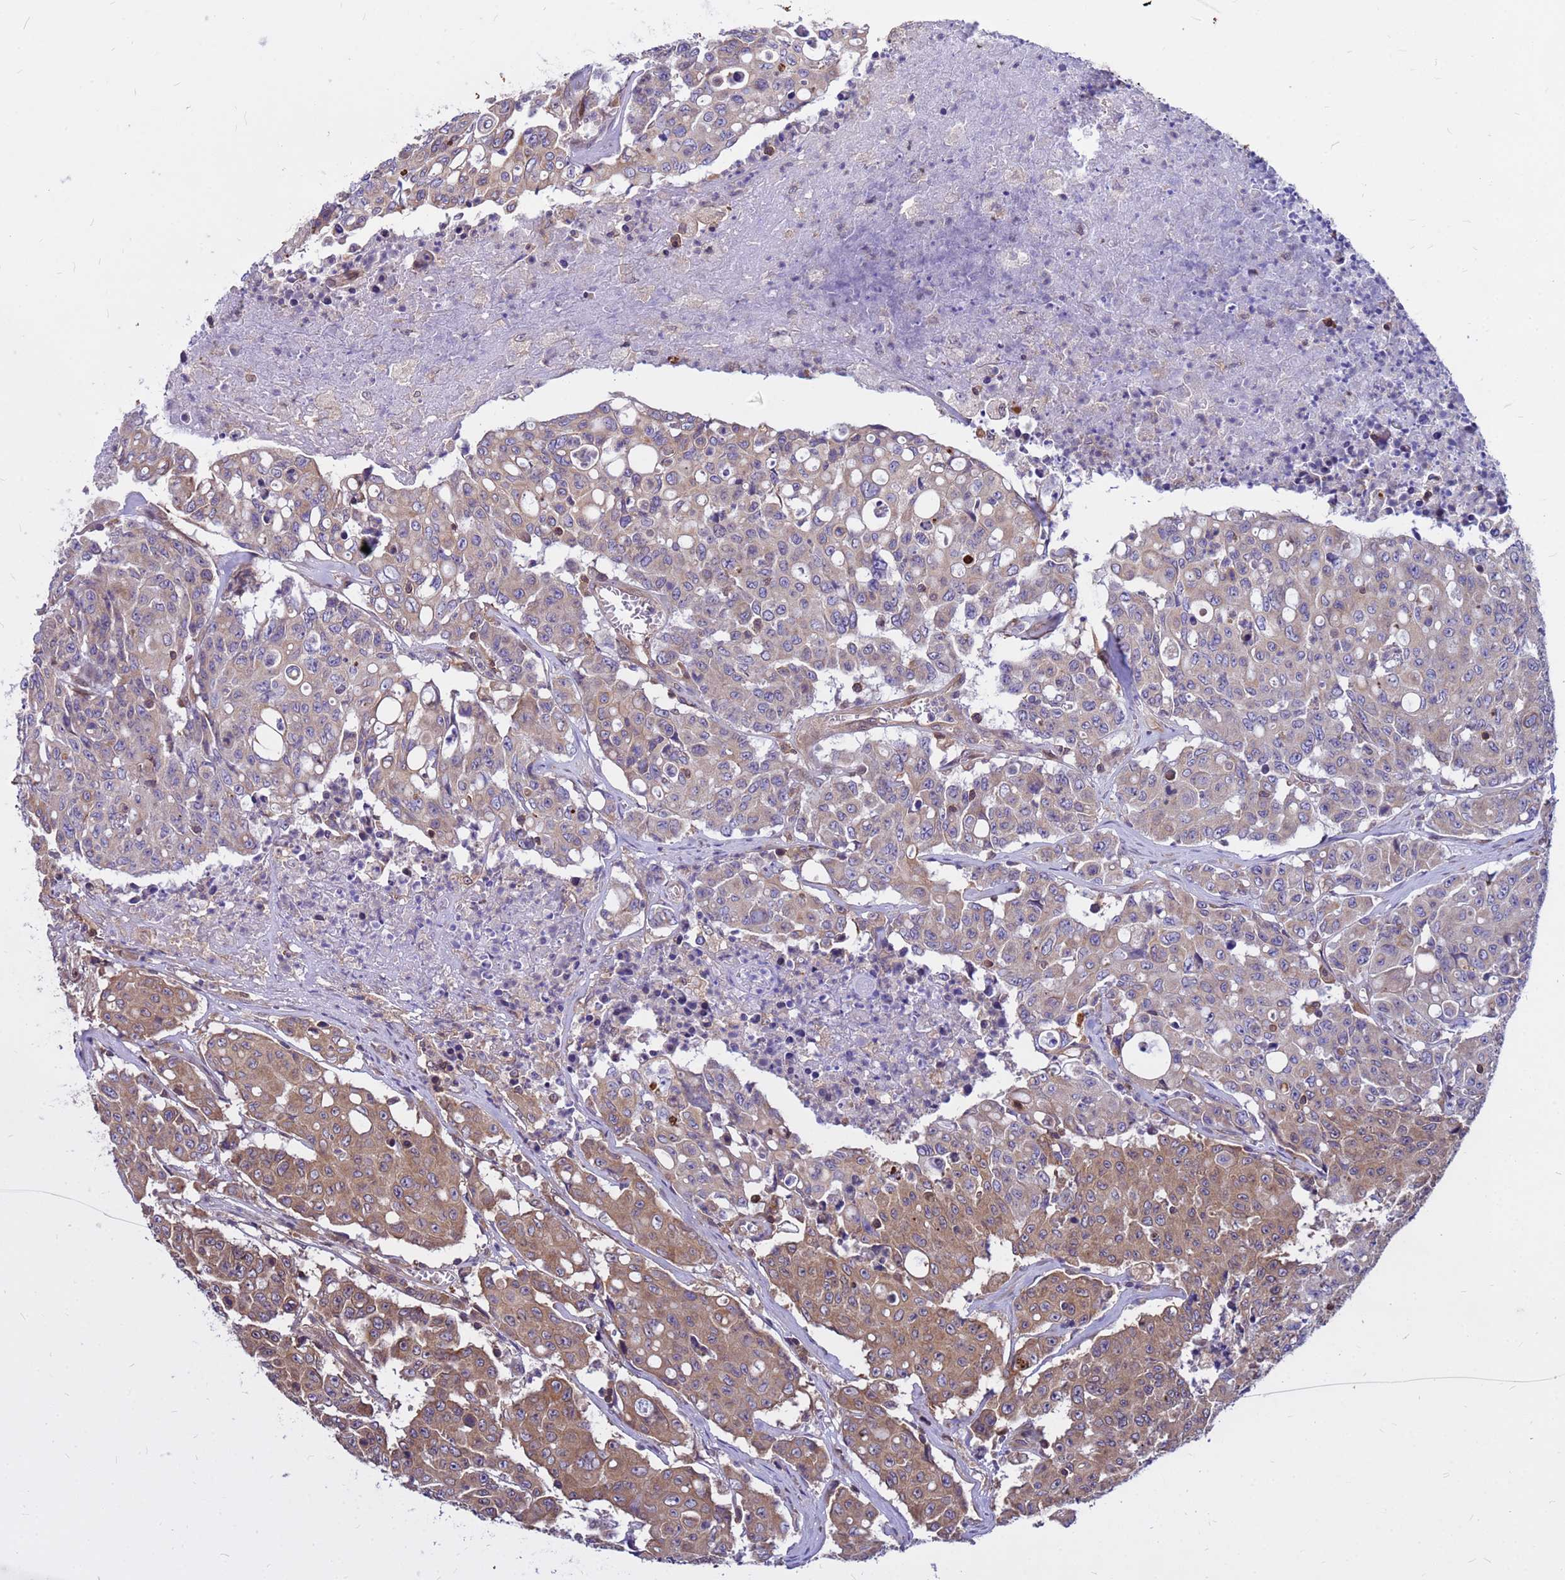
{"staining": {"intensity": "moderate", "quantity": "25%-75%", "location": "cytoplasmic/membranous"}, "tissue": "colorectal cancer", "cell_type": "Tumor cells", "image_type": "cancer", "snomed": [{"axis": "morphology", "description": "Adenocarcinoma, NOS"}, {"axis": "topography", "description": "Colon"}], "caption": "The photomicrograph demonstrates a brown stain indicating the presence of a protein in the cytoplasmic/membranous of tumor cells in colorectal adenocarcinoma.", "gene": "GET3", "patient": {"sex": "male", "age": 51}}